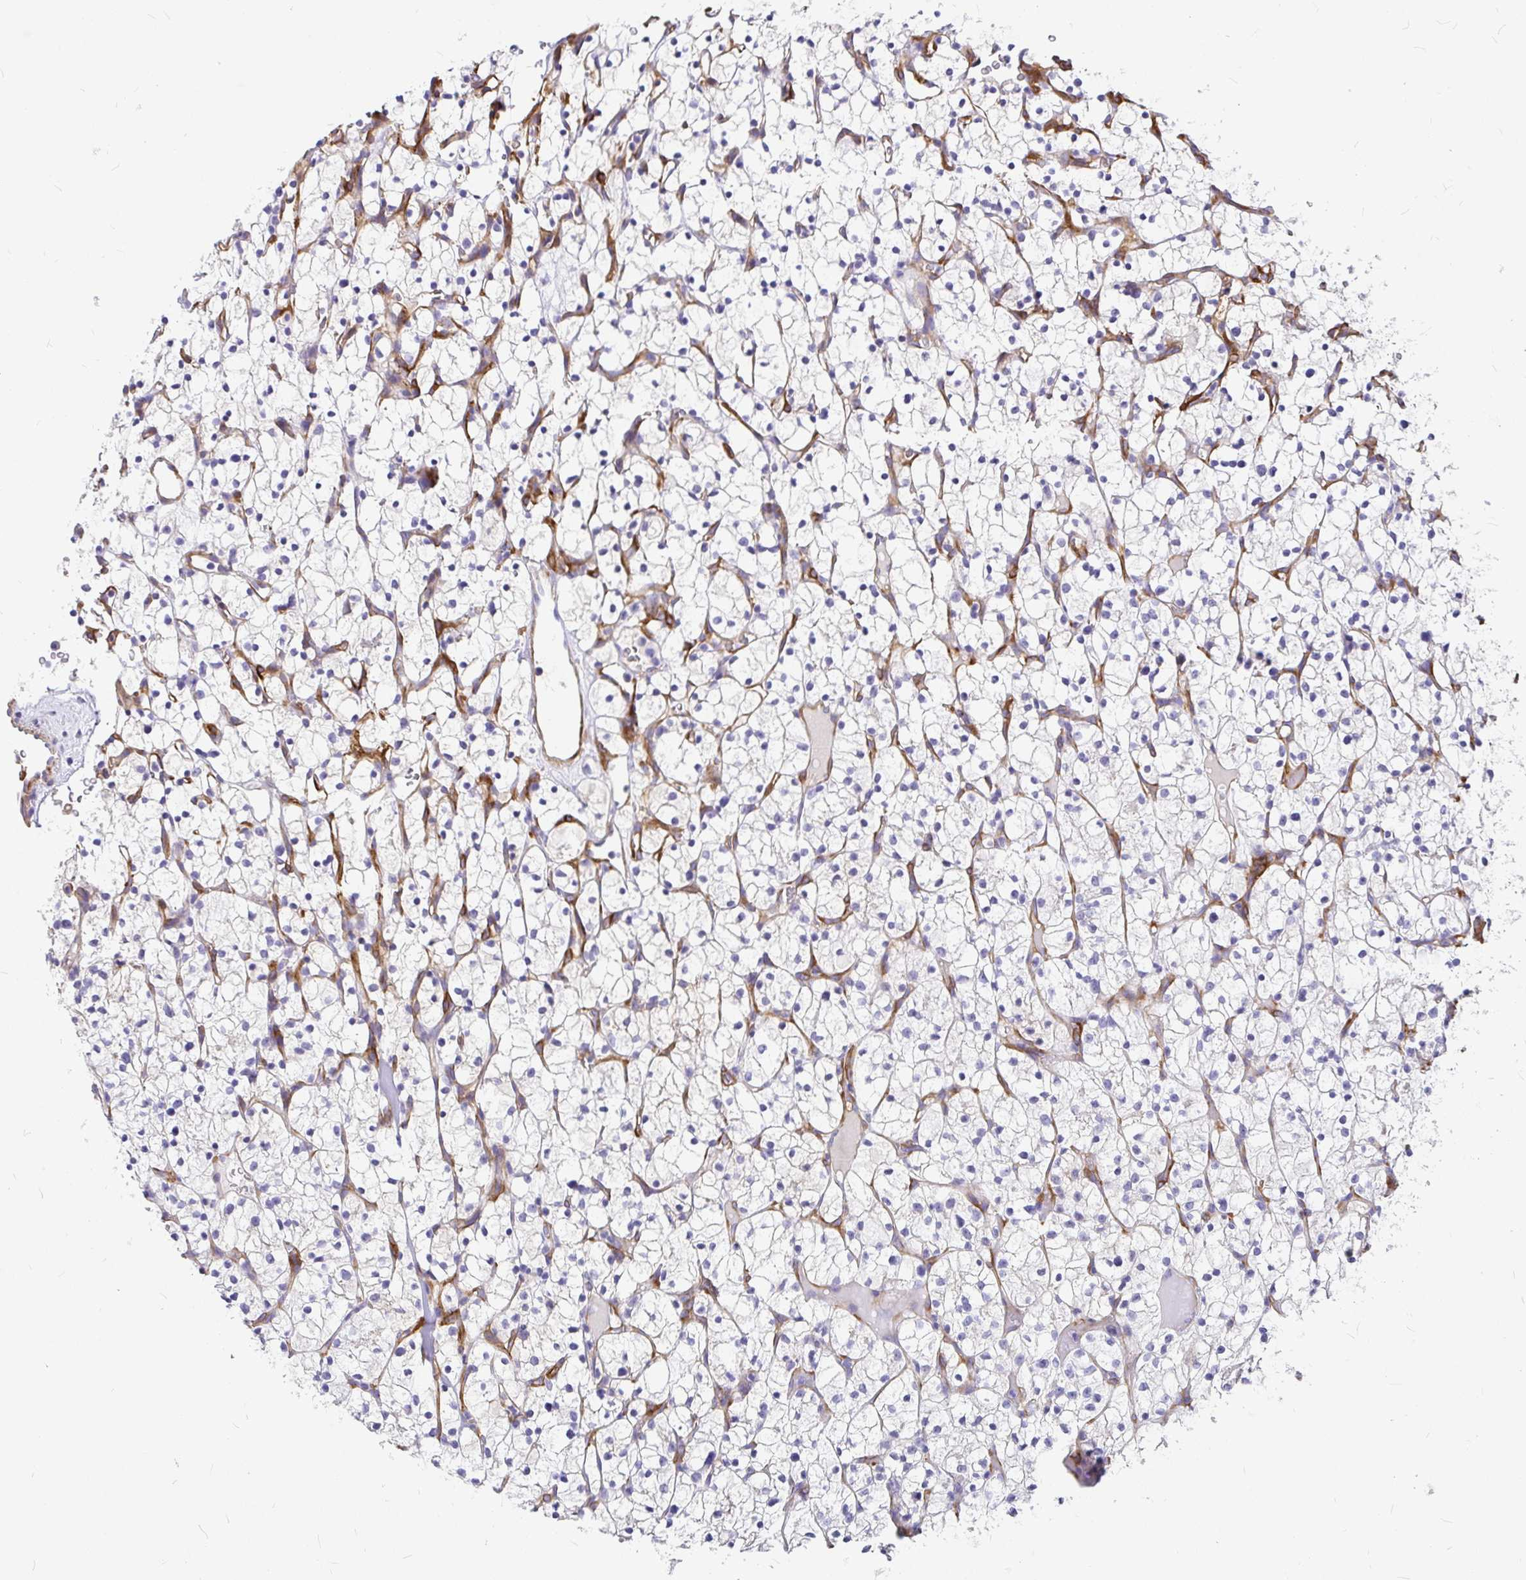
{"staining": {"intensity": "negative", "quantity": "none", "location": "none"}, "tissue": "renal cancer", "cell_type": "Tumor cells", "image_type": "cancer", "snomed": [{"axis": "morphology", "description": "Adenocarcinoma, NOS"}, {"axis": "topography", "description": "Kidney"}], "caption": "Histopathology image shows no protein expression in tumor cells of renal cancer tissue.", "gene": "MYO1B", "patient": {"sex": "female", "age": 64}}